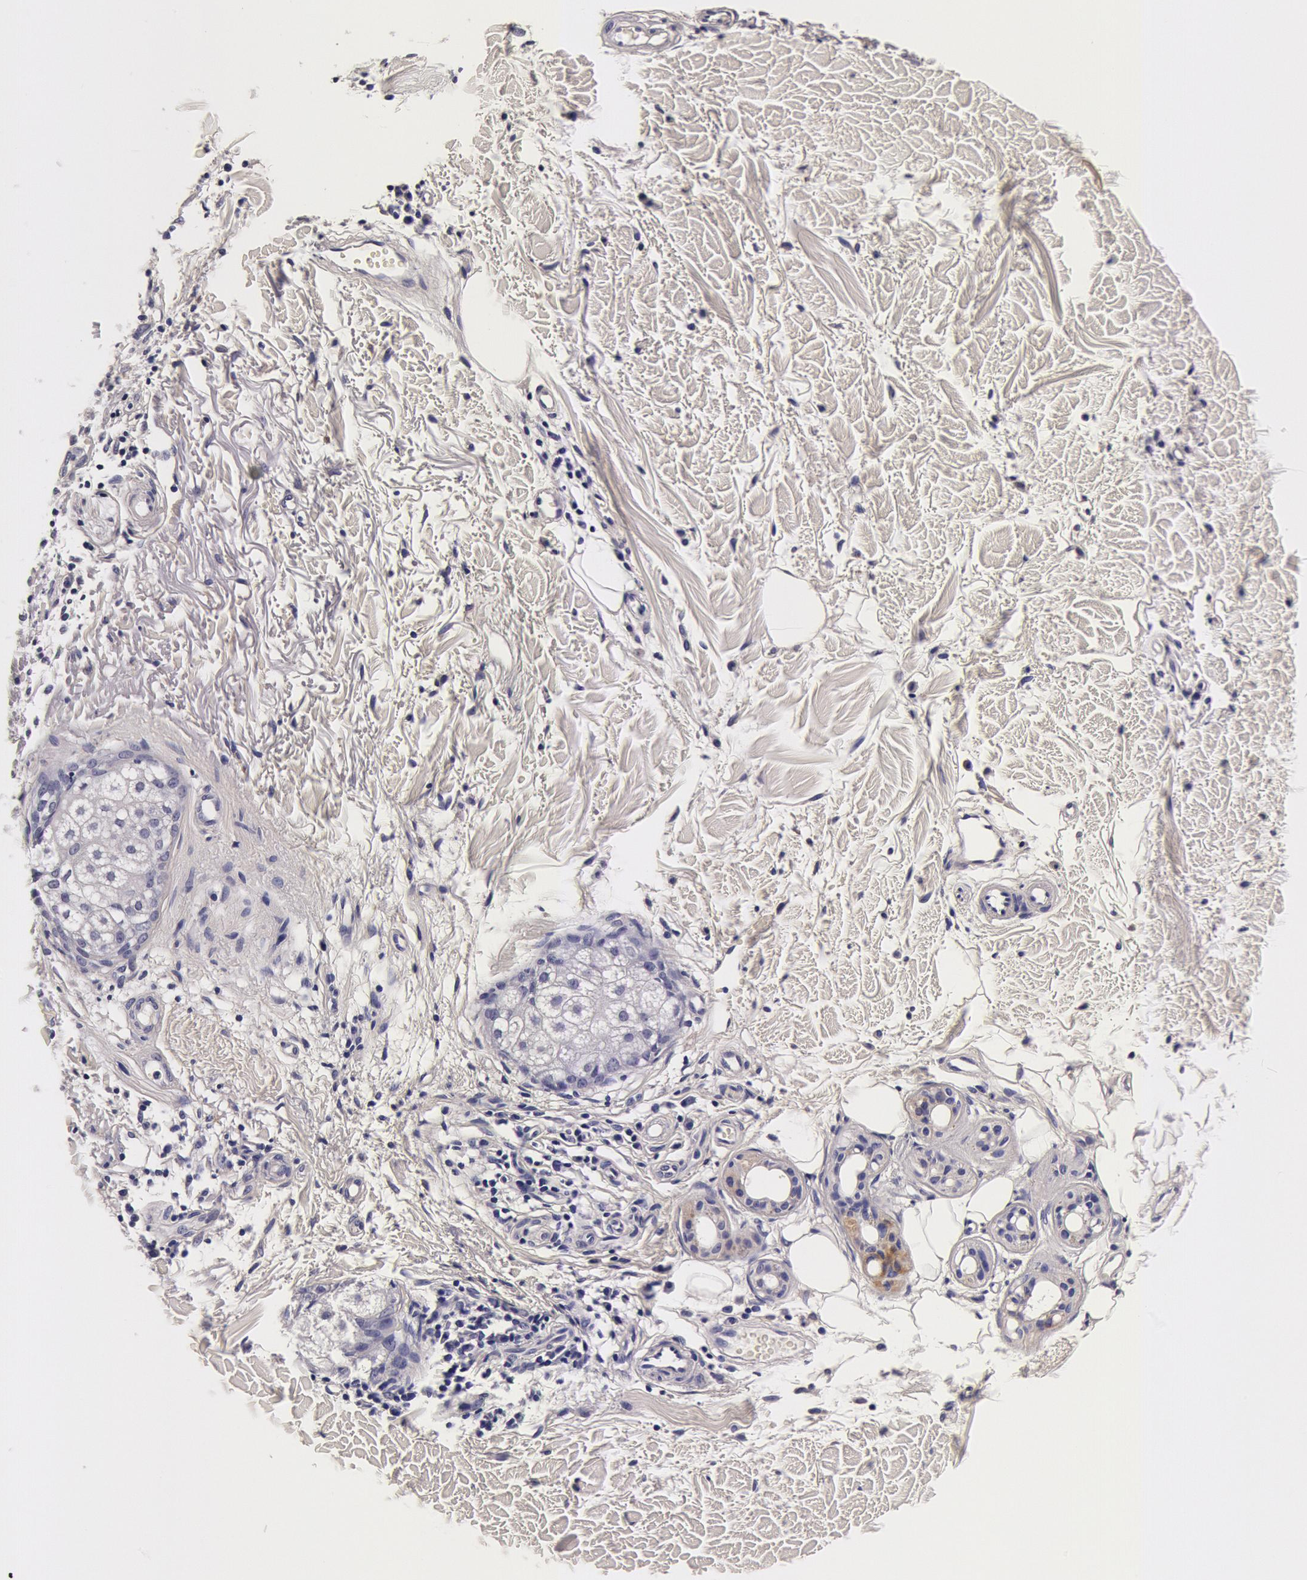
{"staining": {"intensity": "negative", "quantity": "none", "location": "none"}, "tissue": "skin cancer", "cell_type": "Tumor cells", "image_type": "cancer", "snomed": [{"axis": "morphology", "description": "Basal cell carcinoma"}, {"axis": "topography", "description": "Skin"}], "caption": "Immunohistochemistry photomicrograph of neoplastic tissue: skin basal cell carcinoma stained with DAB (3,3'-diaminobenzidine) exhibits no significant protein positivity in tumor cells. (DAB (3,3'-diaminobenzidine) immunohistochemistry (IHC), high magnification).", "gene": "CCDC22", "patient": {"sex": "female", "age": 81}}